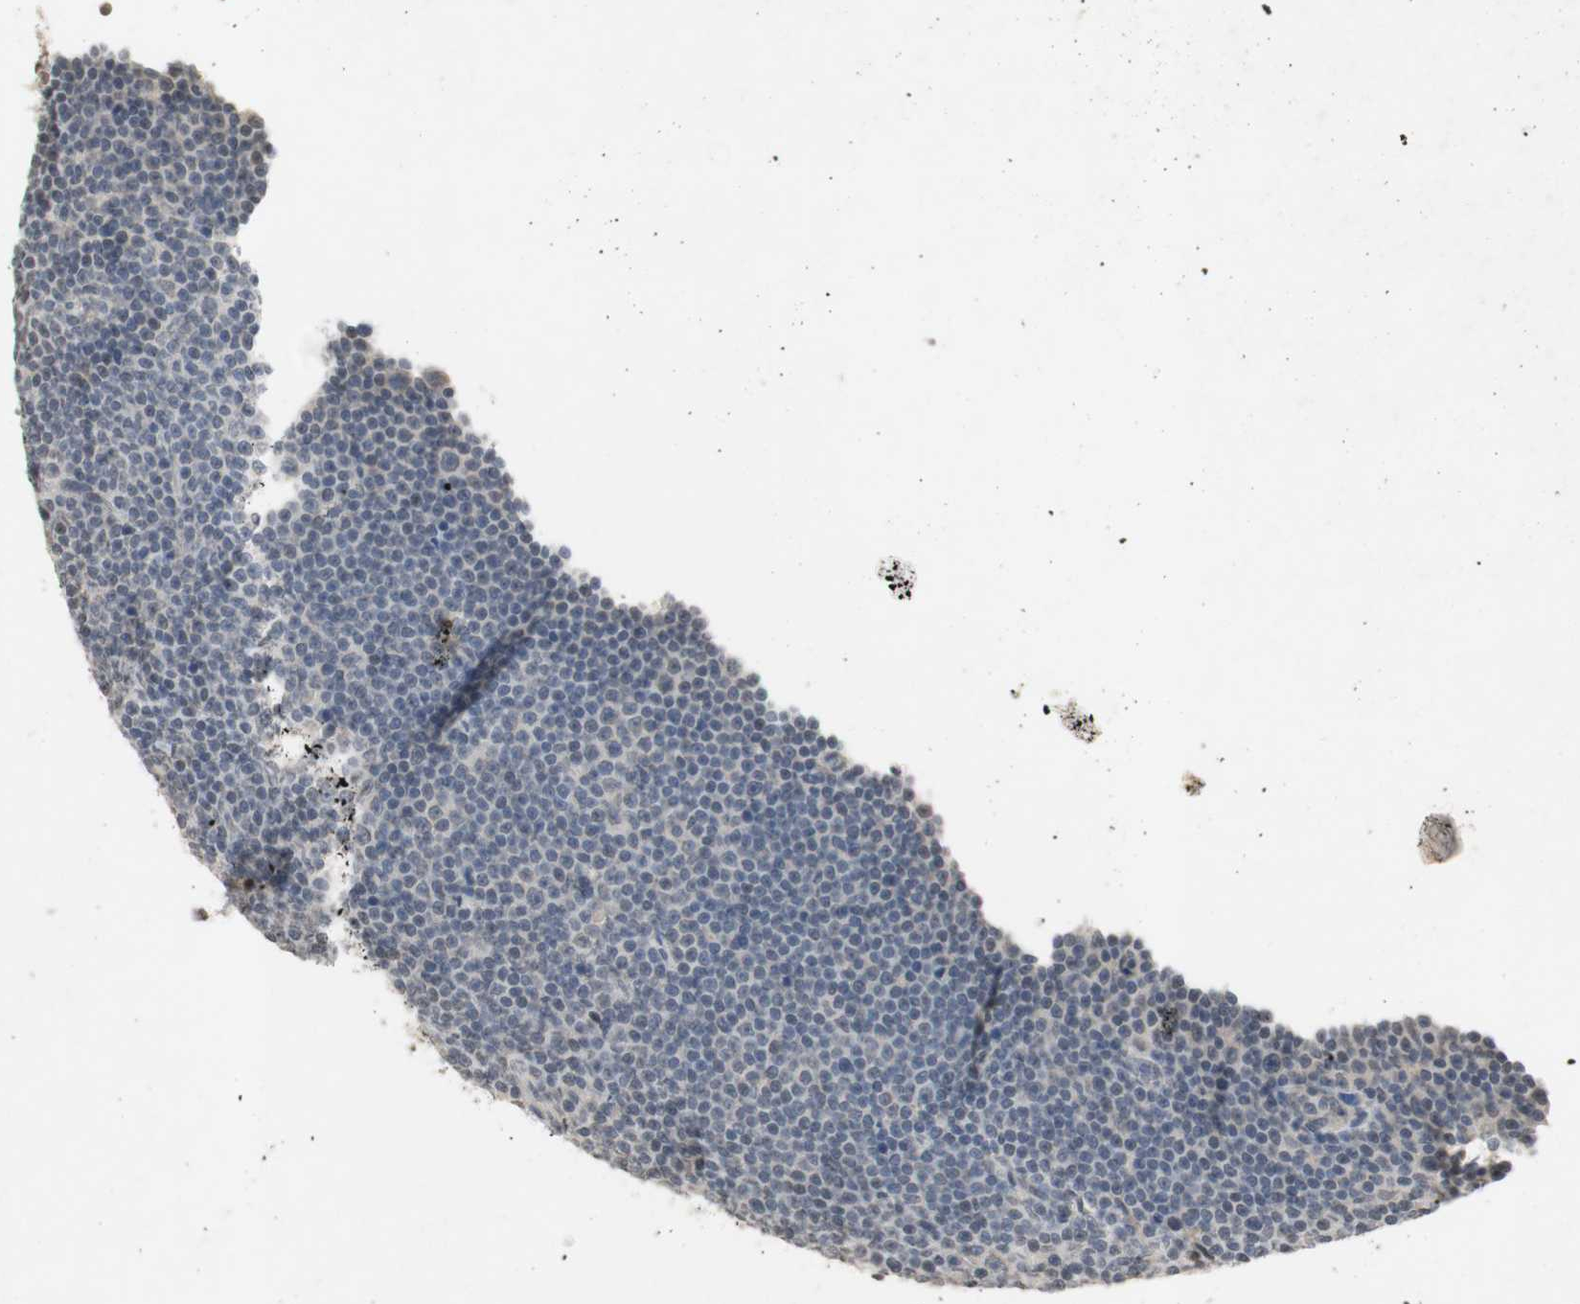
{"staining": {"intensity": "negative", "quantity": "none", "location": "none"}, "tissue": "lymphoma", "cell_type": "Tumor cells", "image_type": "cancer", "snomed": [{"axis": "morphology", "description": "Malignant lymphoma, non-Hodgkin's type, Low grade"}, {"axis": "topography", "description": "Lymph node"}], "caption": "Tumor cells show no significant protein expression in lymphoma. The staining was performed using DAB to visualize the protein expression in brown, while the nuclei were stained in blue with hematoxylin (Magnification: 20x).", "gene": "GLI1", "patient": {"sex": "female", "age": 67}}